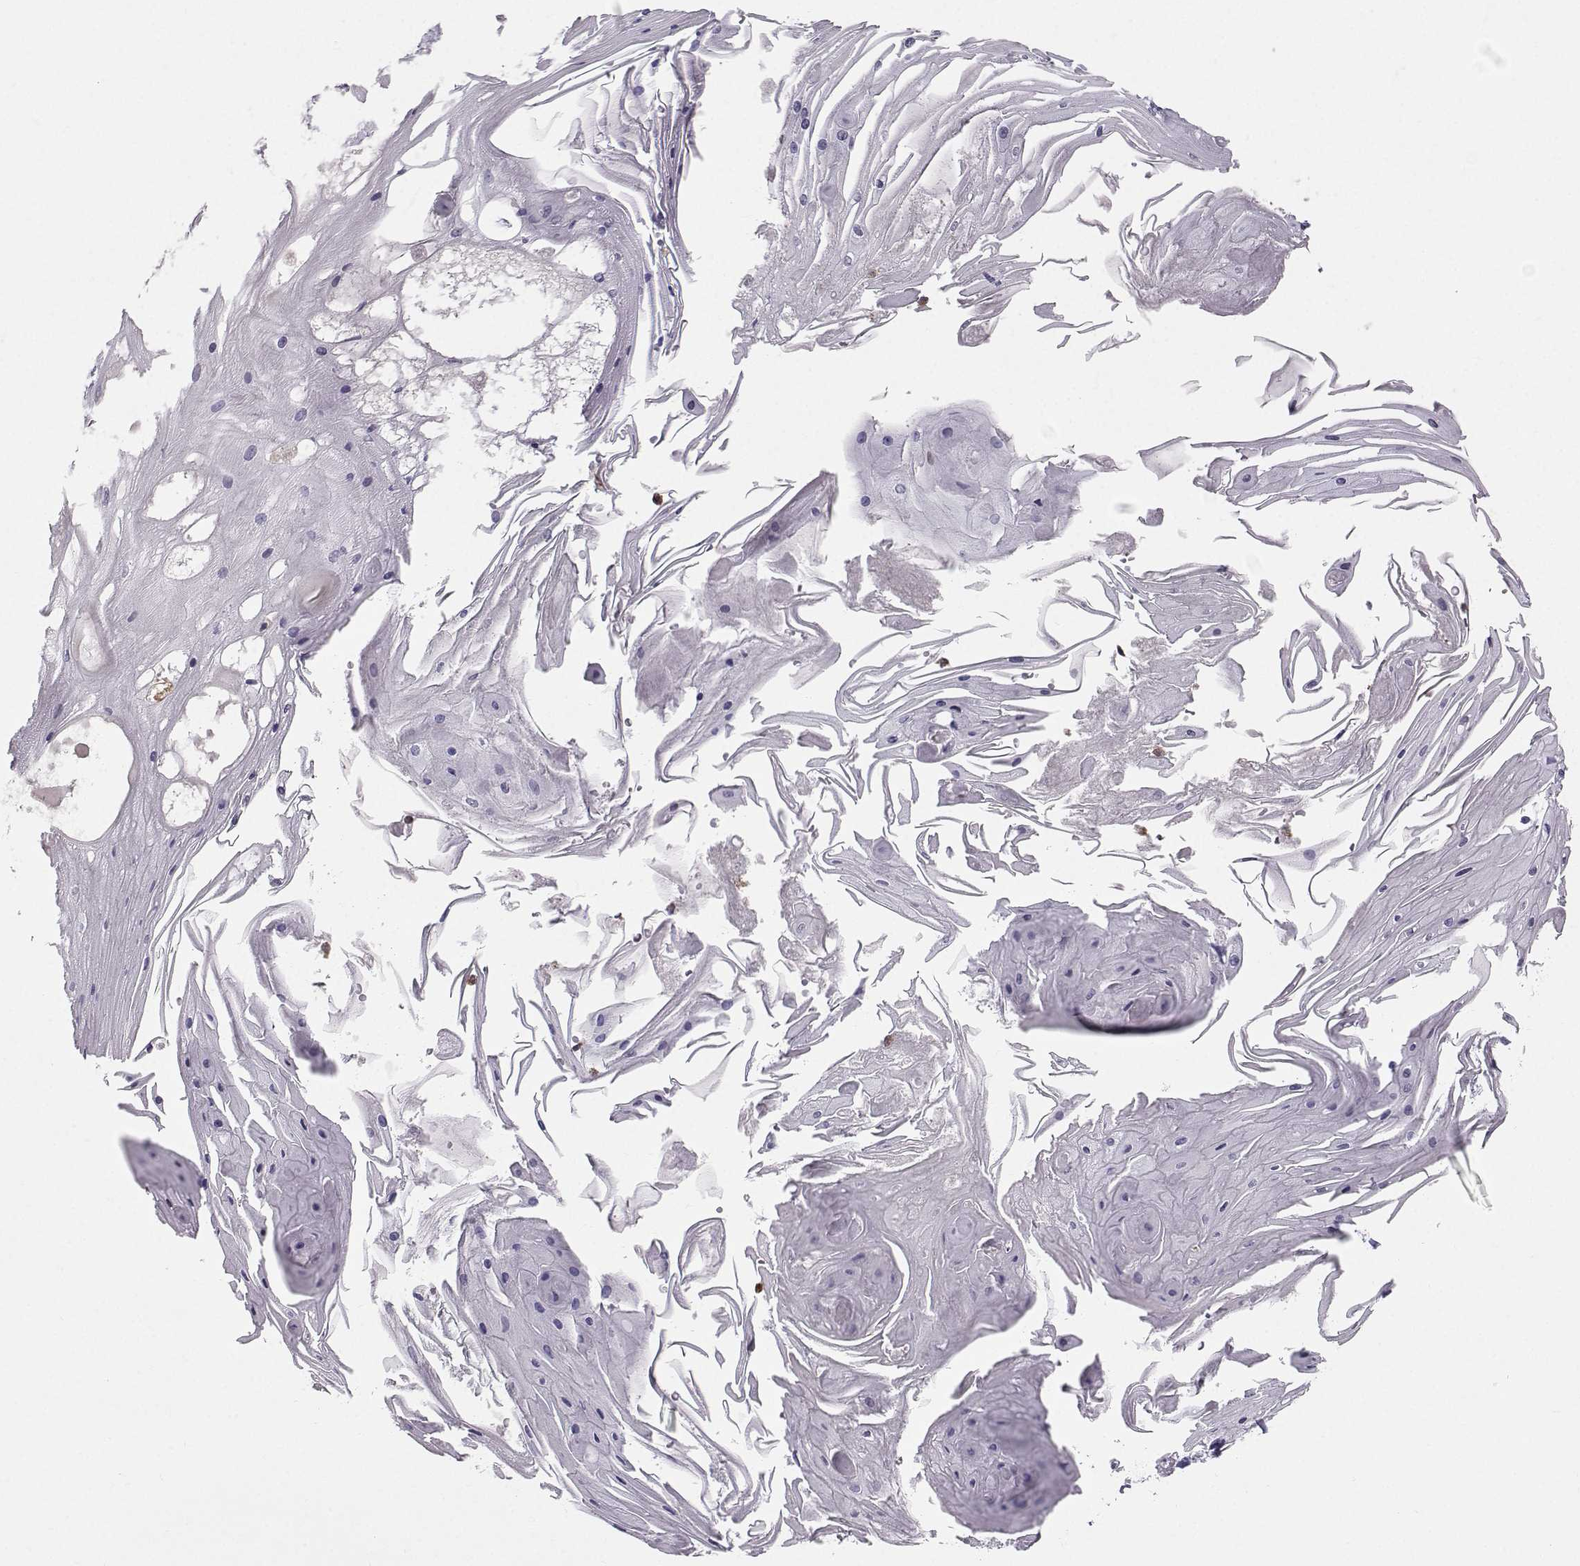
{"staining": {"intensity": "negative", "quantity": "none", "location": "none"}, "tissue": "skin cancer", "cell_type": "Tumor cells", "image_type": "cancer", "snomed": [{"axis": "morphology", "description": "Squamous cell carcinoma, NOS"}, {"axis": "topography", "description": "Skin"}], "caption": "There is no significant staining in tumor cells of skin cancer (squamous cell carcinoma).", "gene": "ZBTB32", "patient": {"sex": "male", "age": 70}}